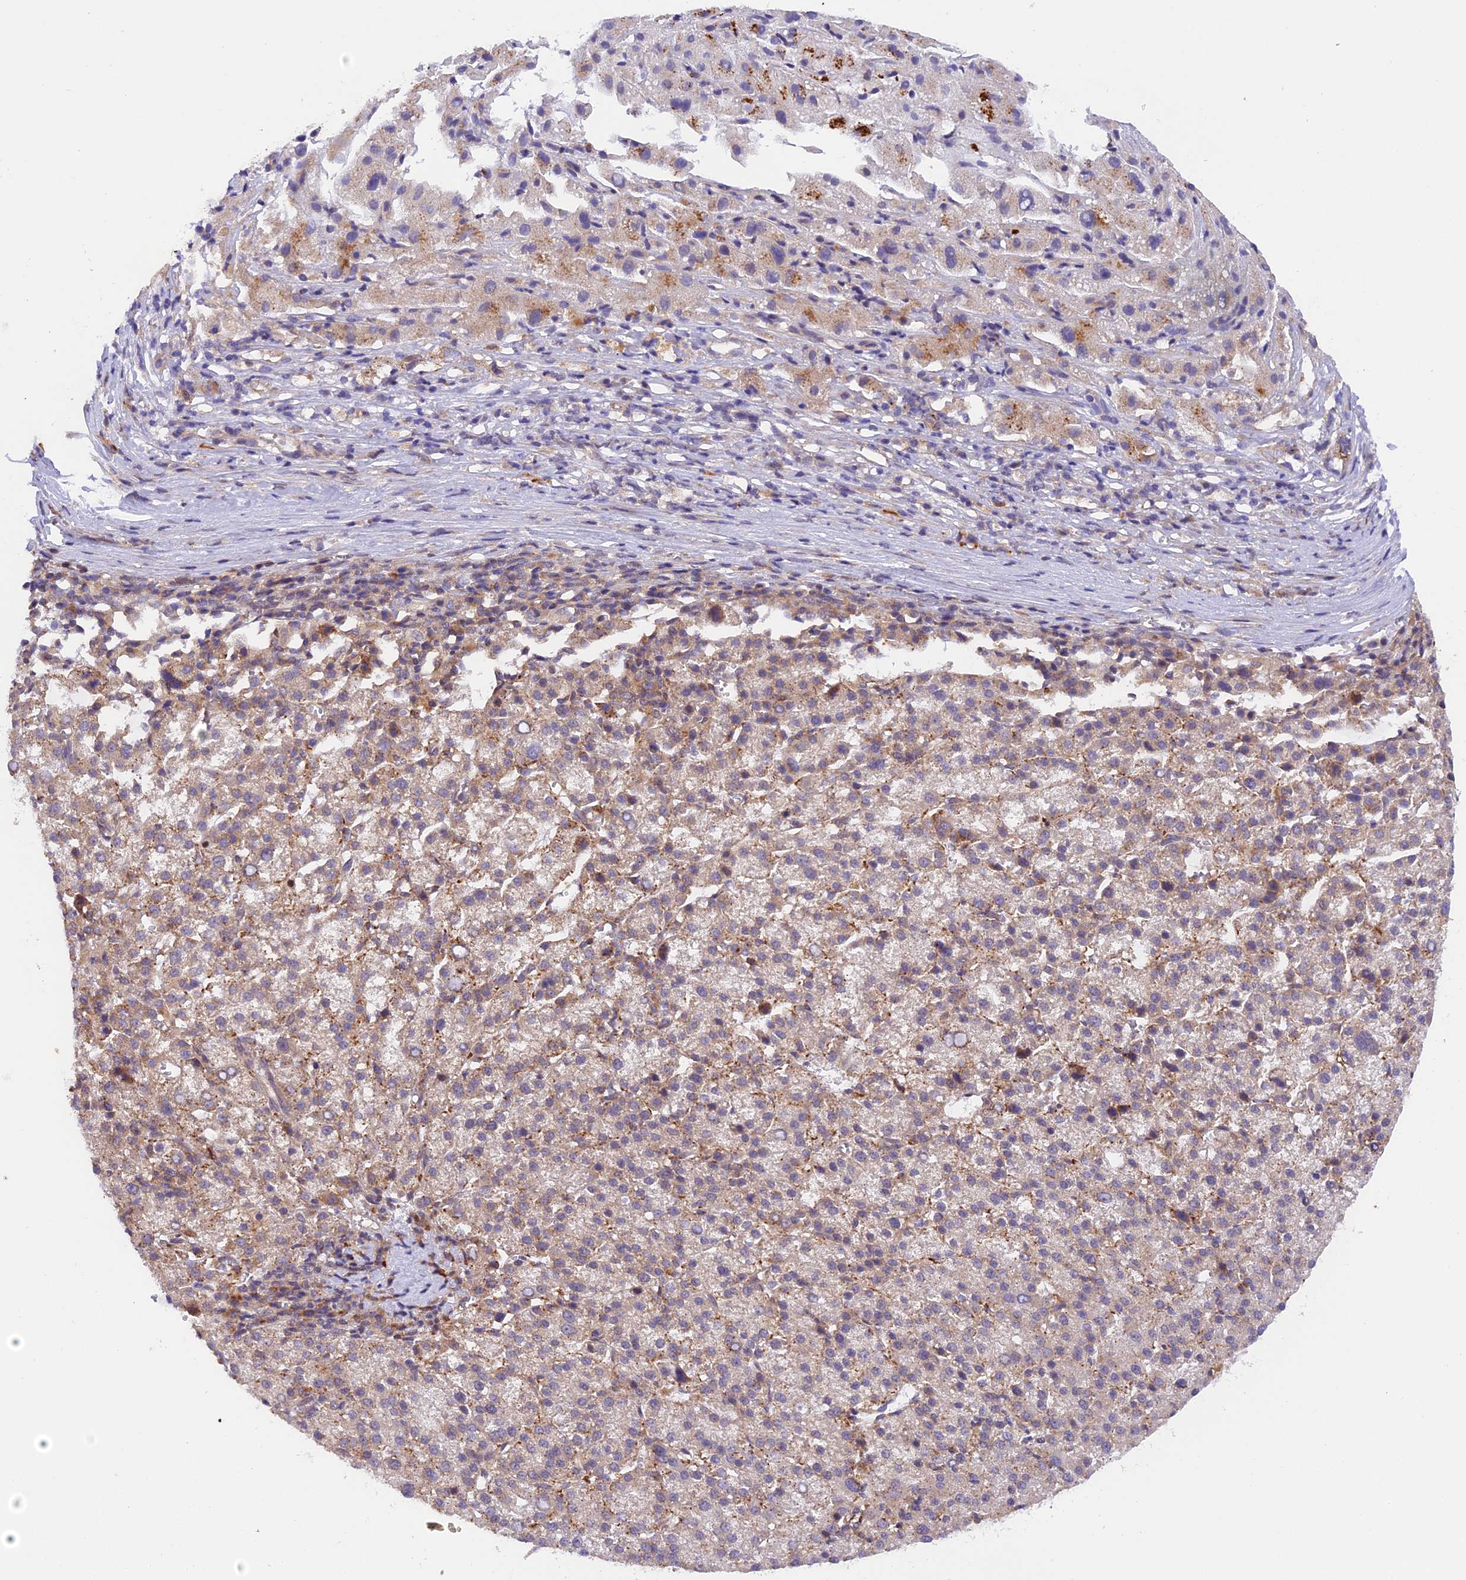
{"staining": {"intensity": "weak", "quantity": ">75%", "location": "cytoplasmic/membranous"}, "tissue": "liver cancer", "cell_type": "Tumor cells", "image_type": "cancer", "snomed": [{"axis": "morphology", "description": "Carcinoma, Hepatocellular, NOS"}, {"axis": "topography", "description": "Liver"}], "caption": "Protein expression analysis of human liver cancer (hepatocellular carcinoma) reveals weak cytoplasmic/membranous positivity in about >75% of tumor cells.", "gene": "SAMD4A", "patient": {"sex": "female", "age": 58}}